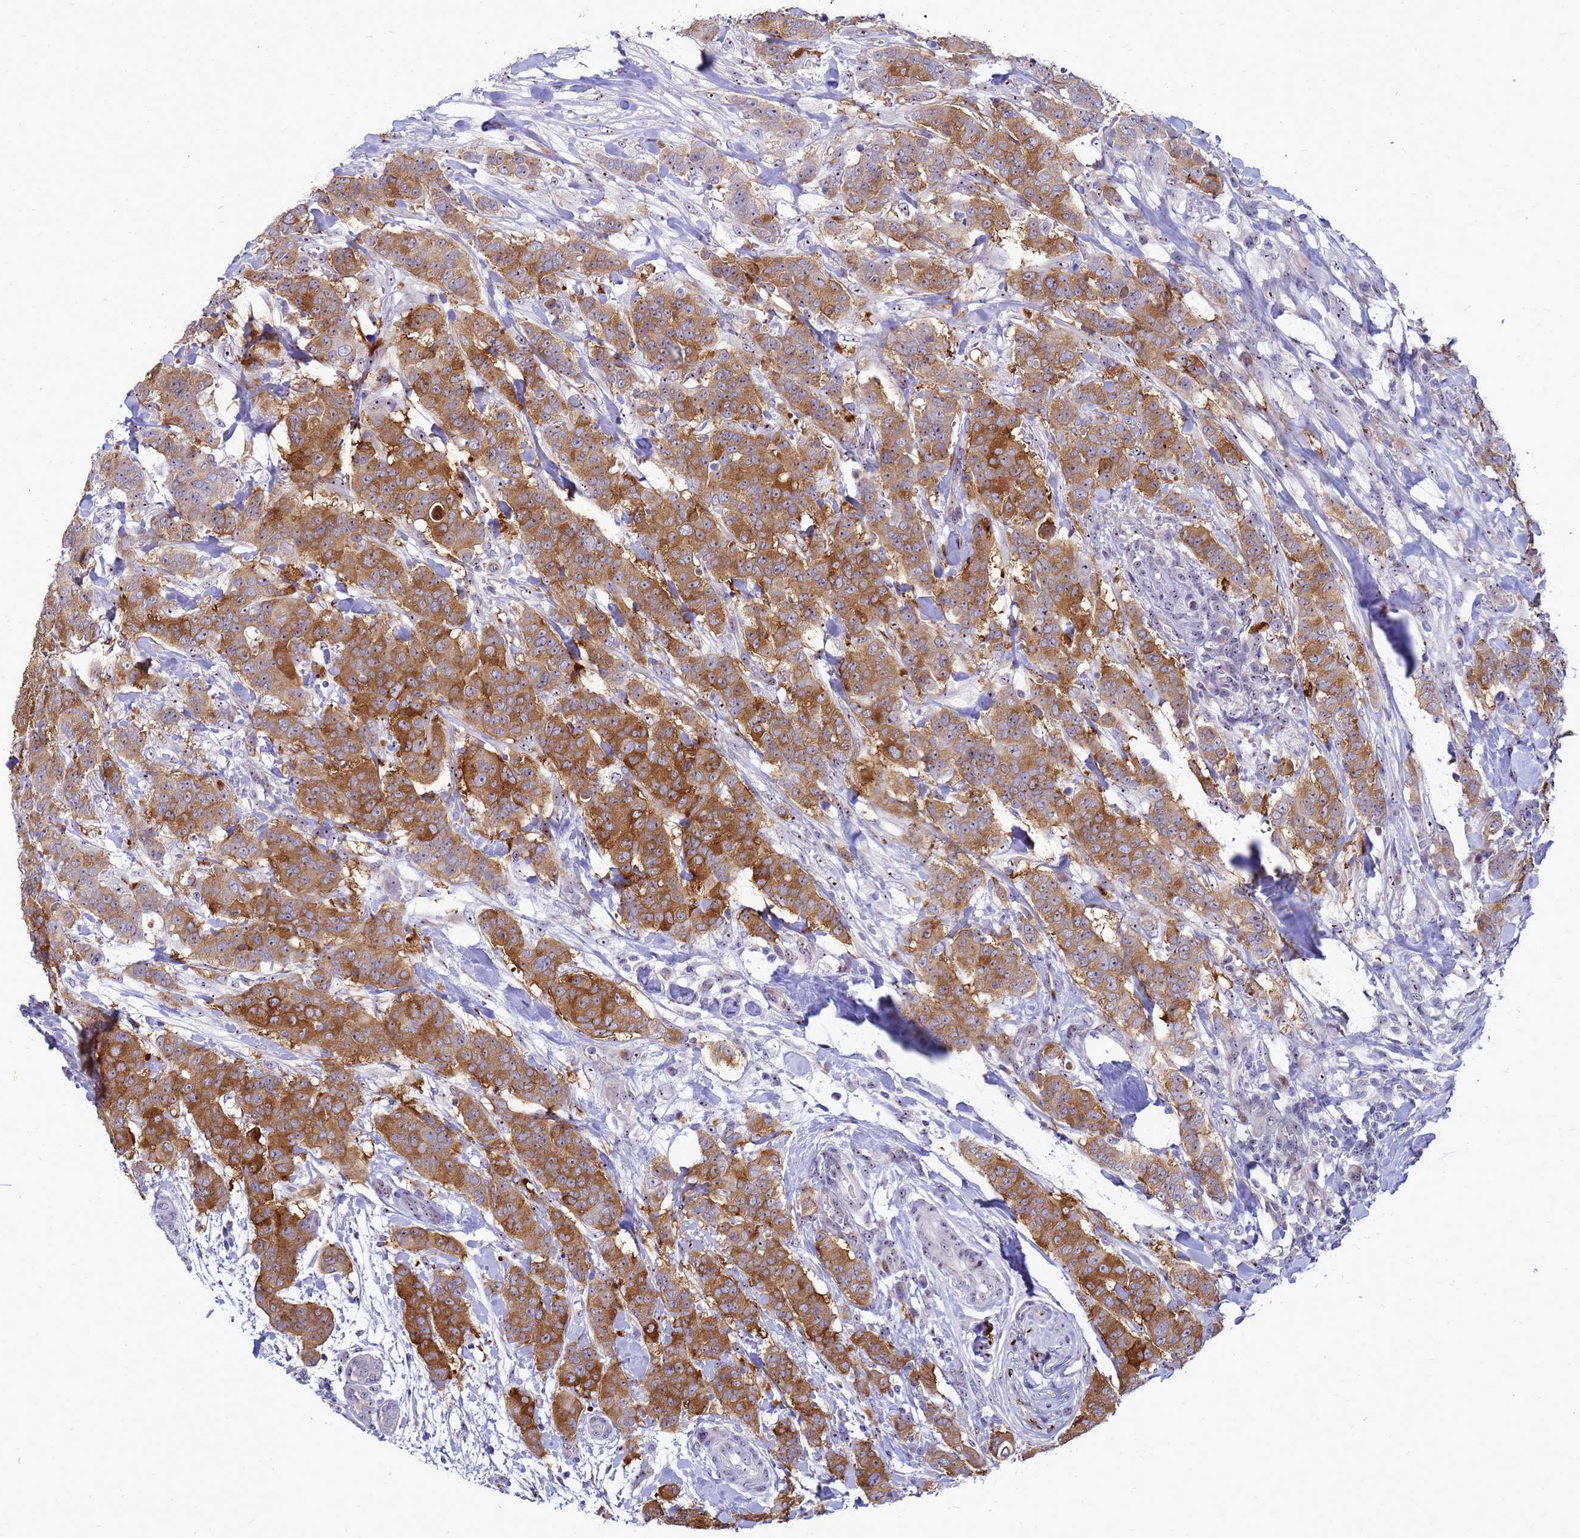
{"staining": {"intensity": "strong", "quantity": "25%-75%", "location": "cytoplasmic/membranous"}, "tissue": "breast cancer", "cell_type": "Tumor cells", "image_type": "cancer", "snomed": [{"axis": "morphology", "description": "Duct carcinoma"}, {"axis": "topography", "description": "Breast"}], "caption": "Breast cancer (intraductal carcinoma) stained with DAB IHC demonstrates high levels of strong cytoplasmic/membranous positivity in about 25%-75% of tumor cells.", "gene": "RSPO1", "patient": {"sex": "female", "age": 40}}